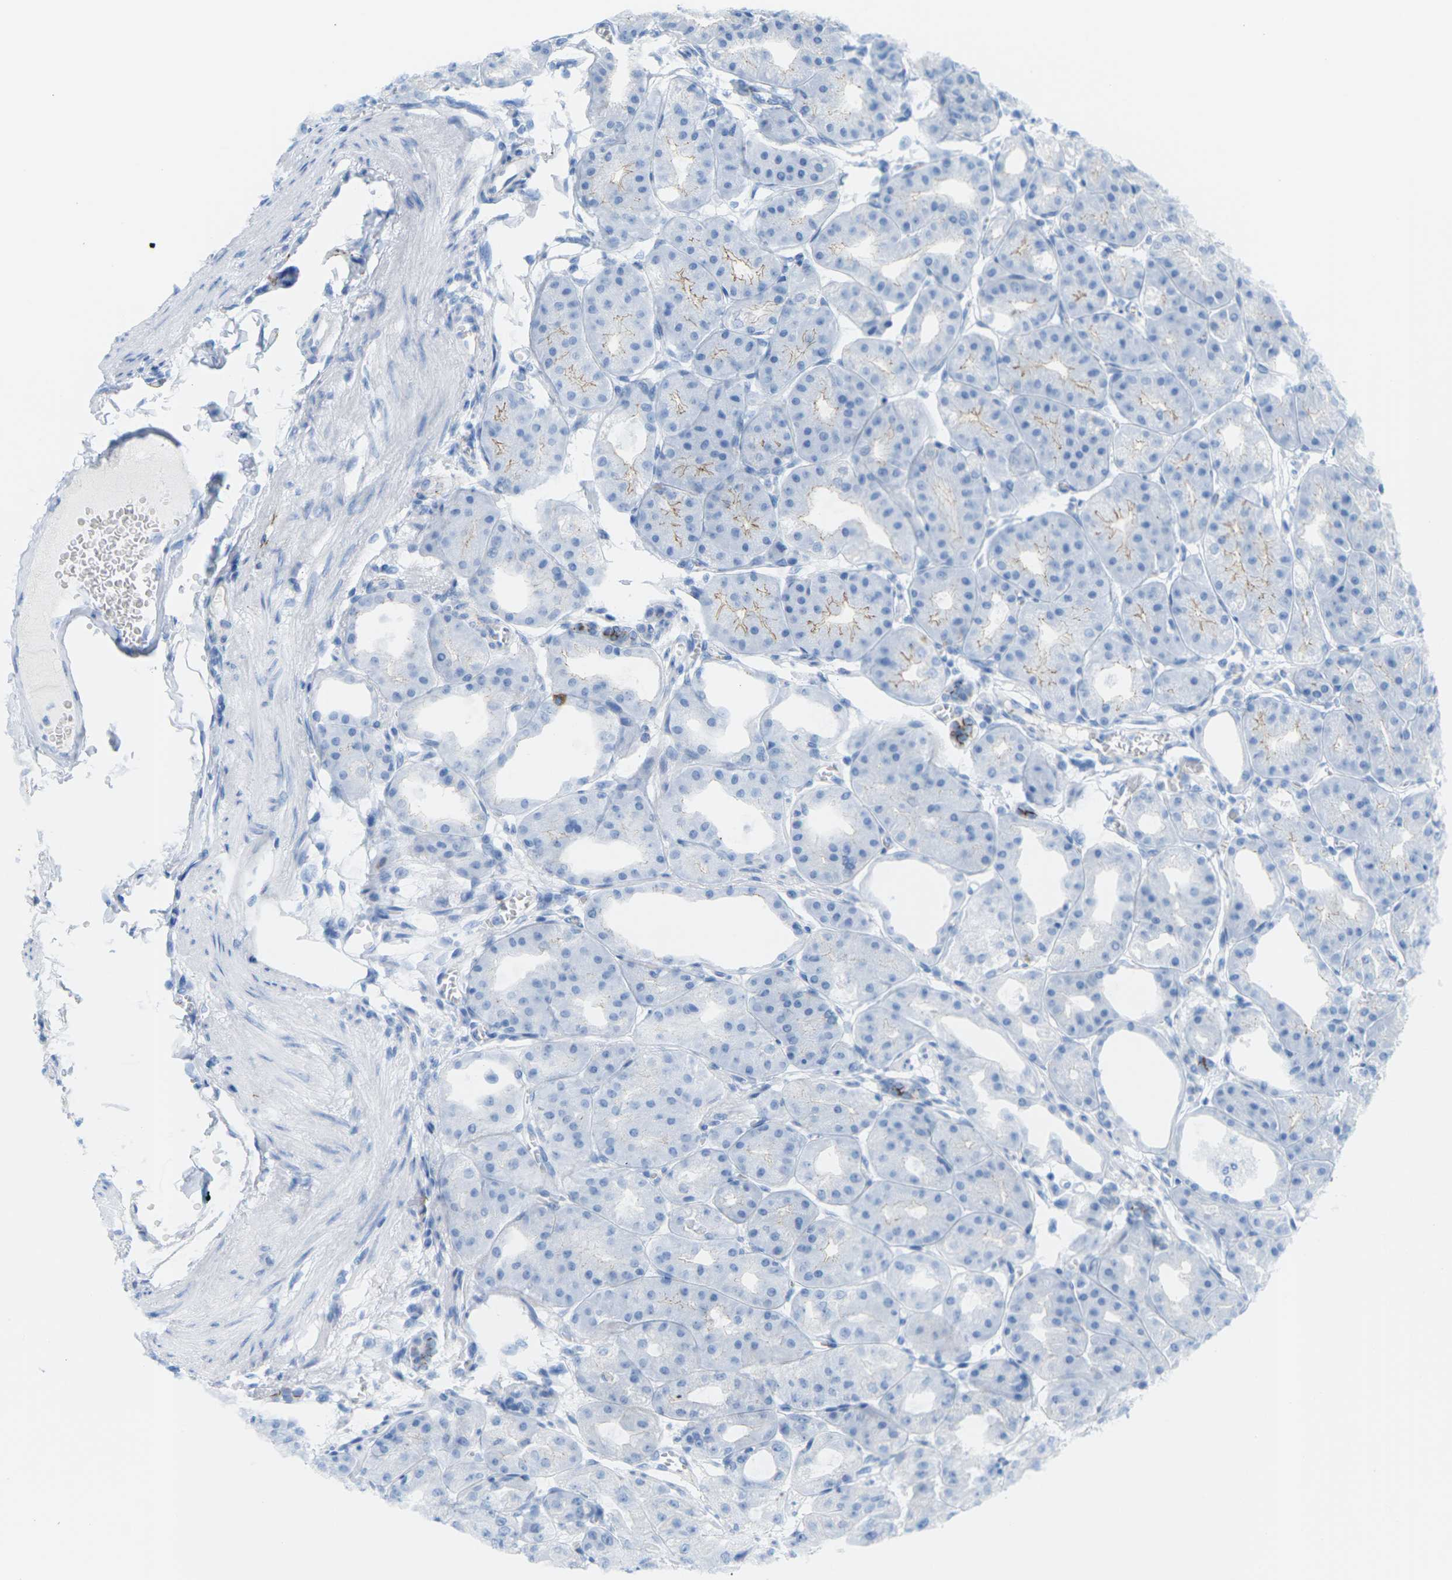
{"staining": {"intensity": "weak", "quantity": "<25%", "location": "cytoplasmic/membranous"}, "tissue": "stomach", "cell_type": "Glandular cells", "image_type": "normal", "snomed": [{"axis": "morphology", "description": "Normal tissue, NOS"}, {"axis": "topography", "description": "Stomach, lower"}], "caption": "High power microscopy photomicrograph of an immunohistochemistry micrograph of benign stomach, revealing no significant expression in glandular cells. (DAB (3,3'-diaminobenzidine) IHC, high magnification).", "gene": "CLDN3", "patient": {"sex": "male", "age": 71}}